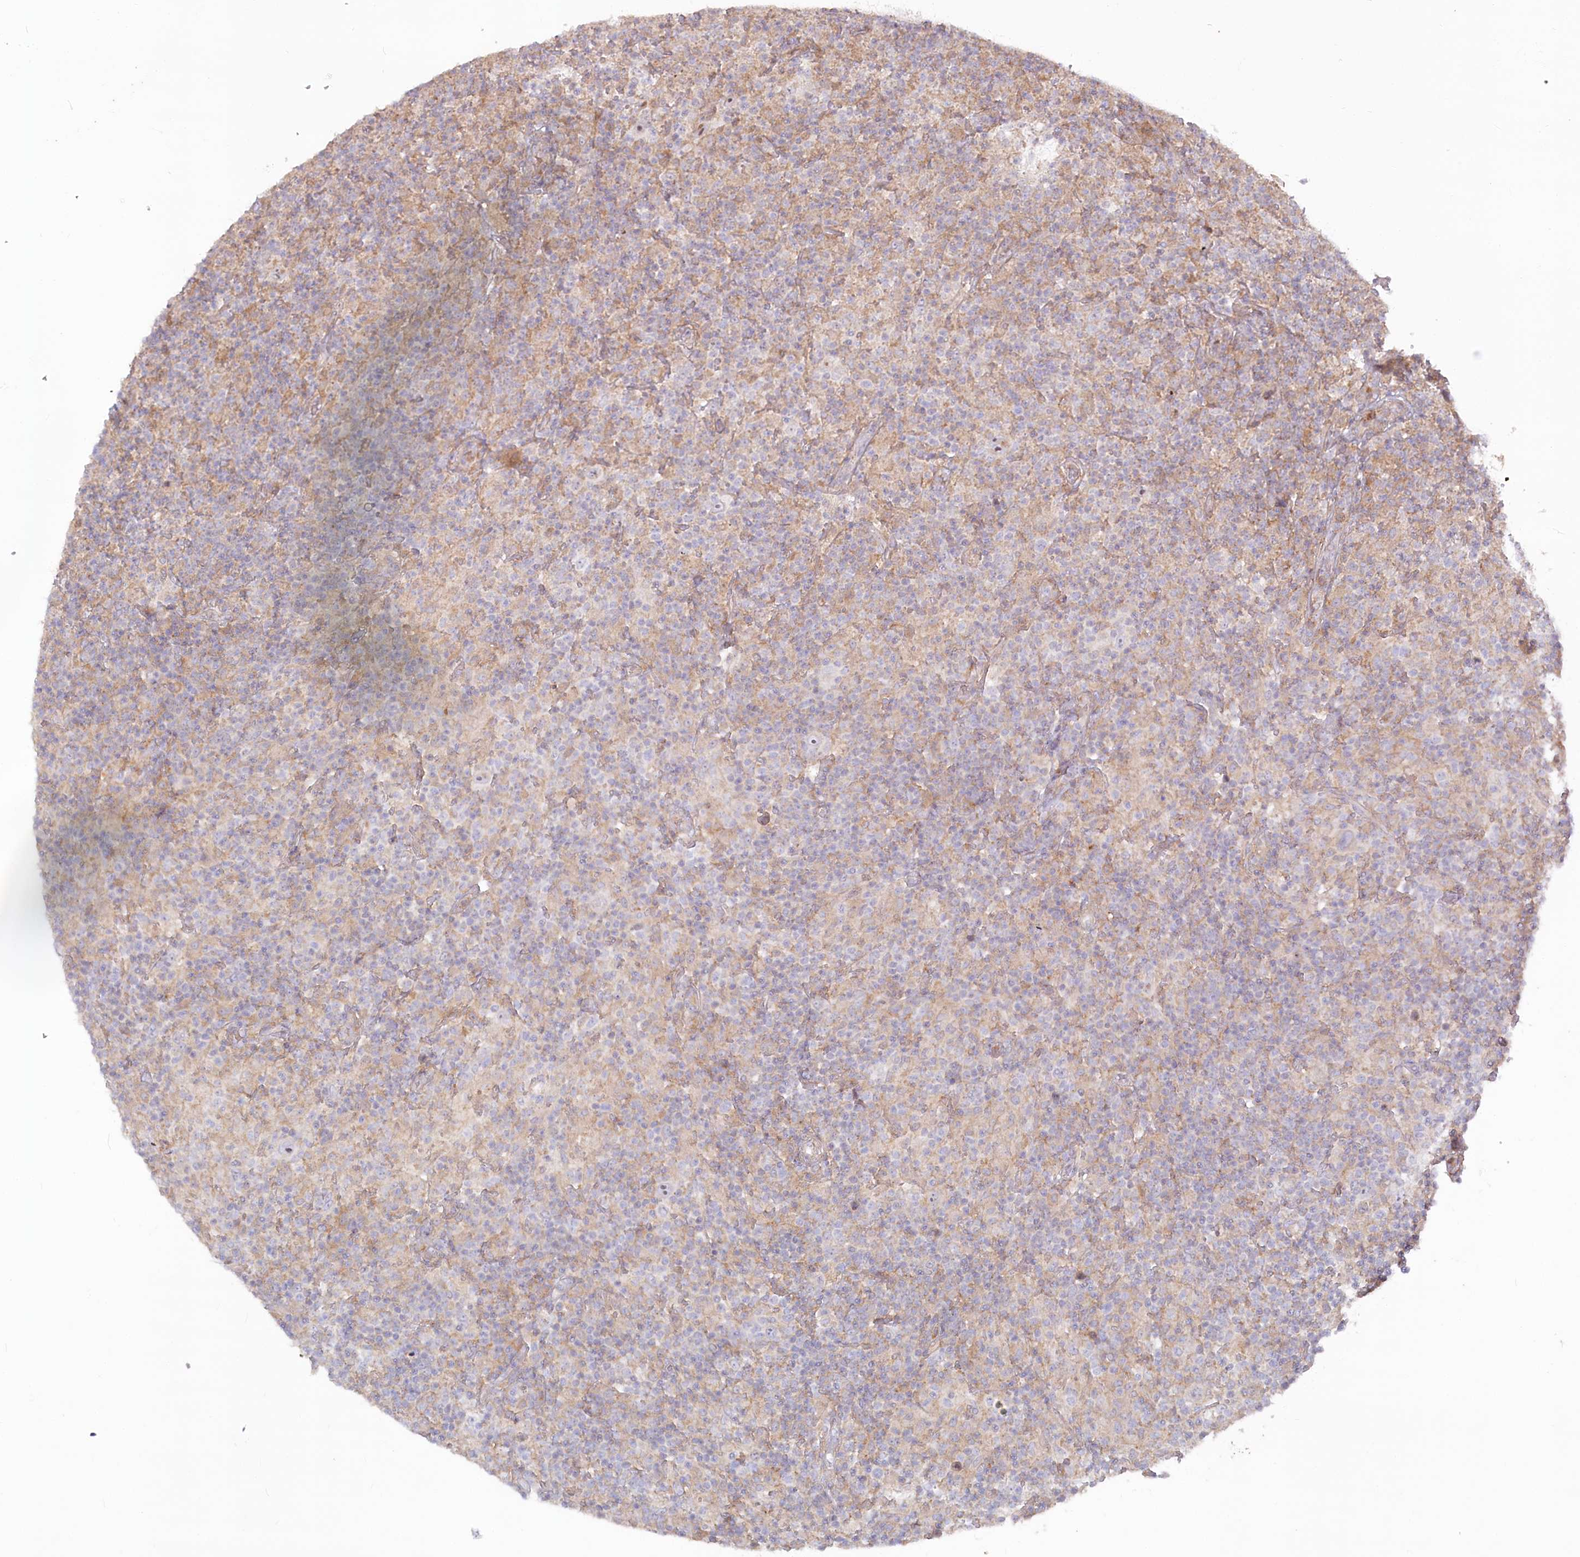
{"staining": {"intensity": "weak", "quantity": "25%-75%", "location": "nuclear"}, "tissue": "lymphoma", "cell_type": "Tumor cells", "image_type": "cancer", "snomed": [{"axis": "morphology", "description": "Hodgkin's disease, NOS"}, {"axis": "topography", "description": "Lymph node"}], "caption": "Protein analysis of lymphoma tissue reveals weak nuclear positivity in about 25%-75% of tumor cells. (IHC, brightfield microscopy, high magnification).", "gene": "MTG1", "patient": {"sex": "male", "age": 70}}